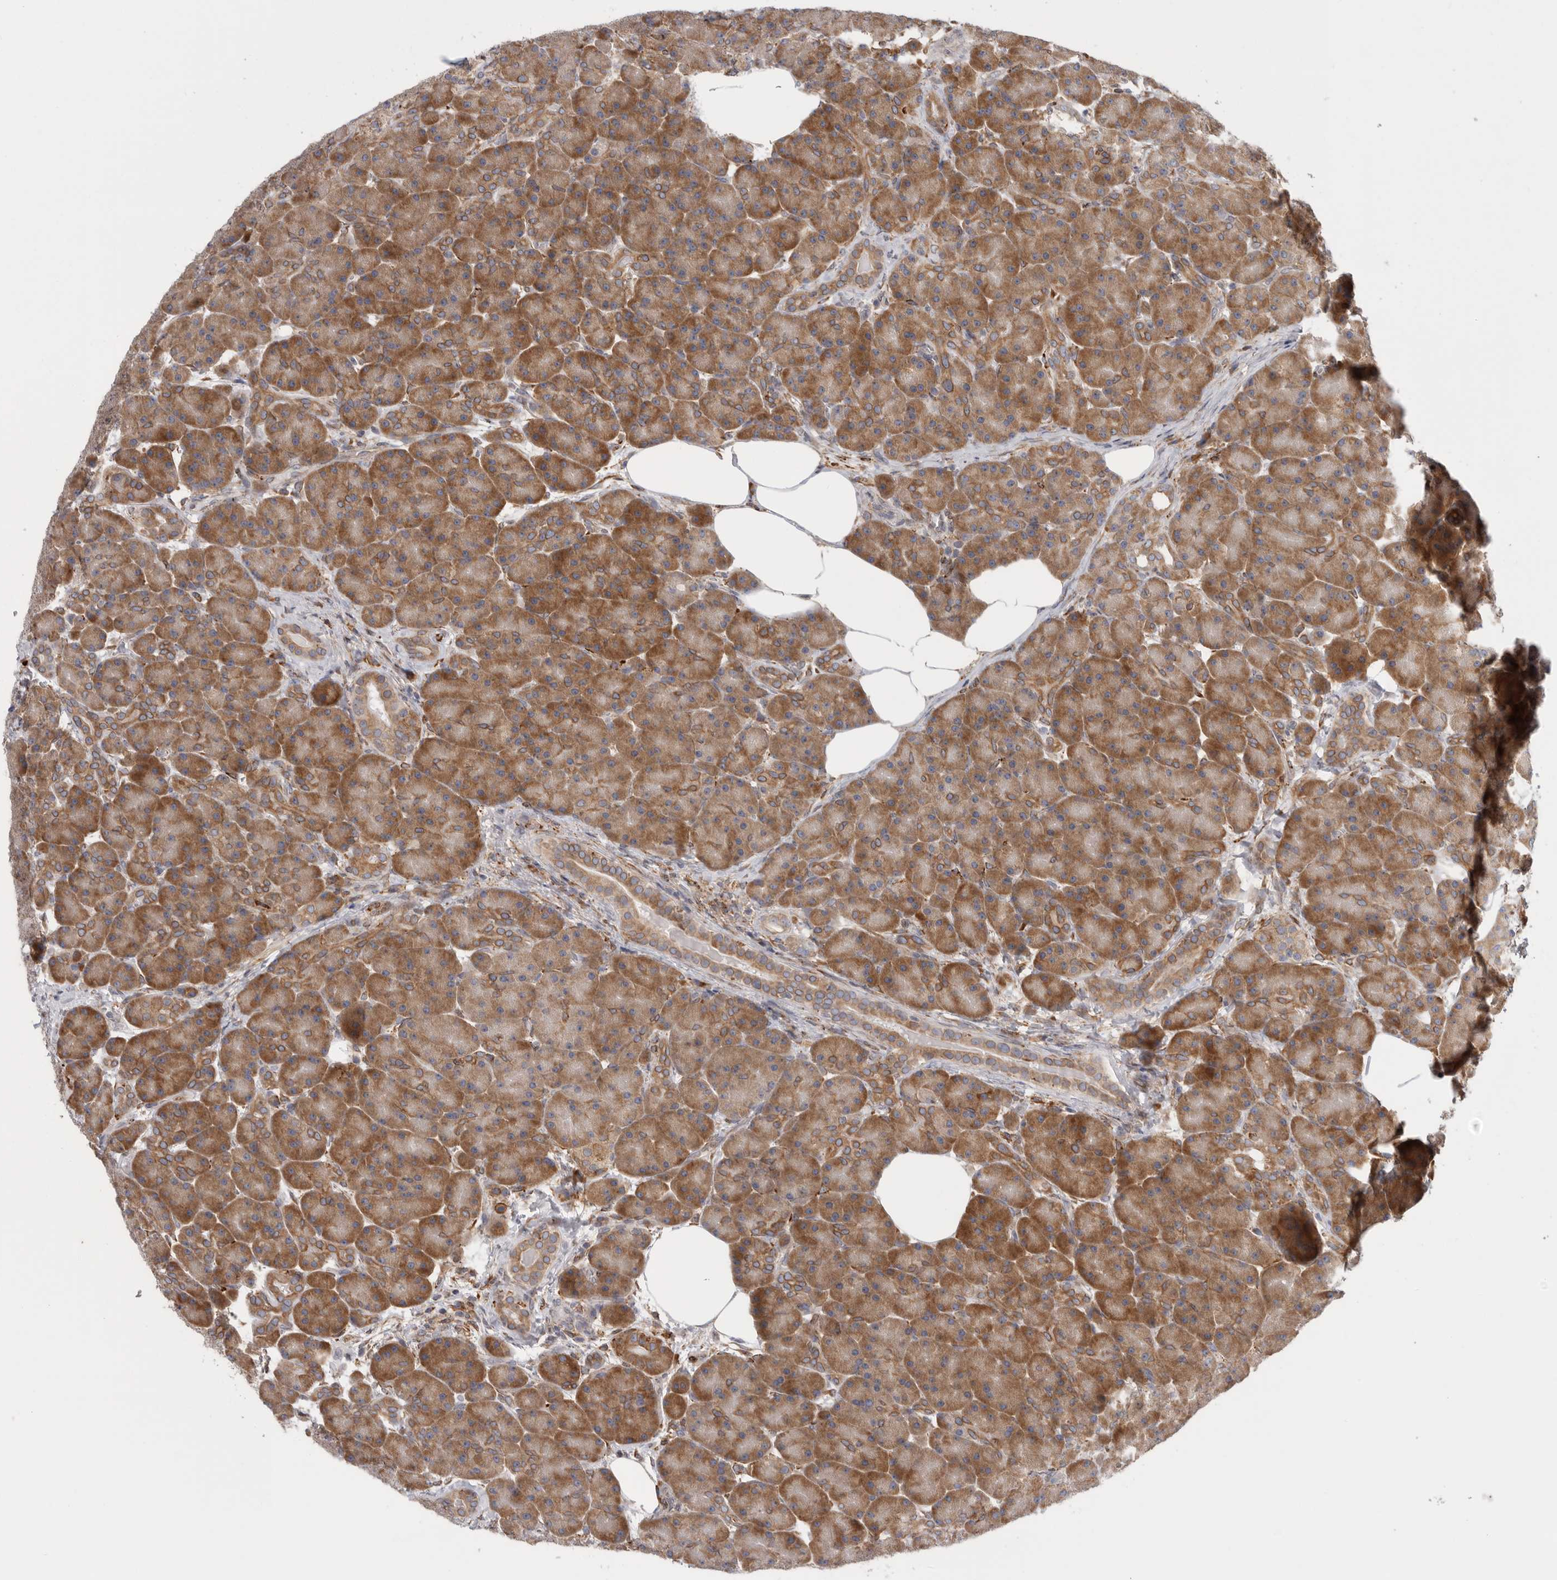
{"staining": {"intensity": "moderate", "quantity": ">75%", "location": "cytoplasmic/membranous"}, "tissue": "pancreas", "cell_type": "Exocrine glandular cells", "image_type": "normal", "snomed": [{"axis": "morphology", "description": "Normal tissue, NOS"}, {"axis": "topography", "description": "Pancreas"}], "caption": "An immunohistochemistry micrograph of benign tissue is shown. Protein staining in brown highlights moderate cytoplasmic/membranous positivity in pancreas within exocrine glandular cells. The staining was performed using DAB to visualize the protein expression in brown, while the nuclei were stained in blue with hematoxylin (Magnification: 20x).", "gene": "GANAB", "patient": {"sex": "male", "age": 63}}